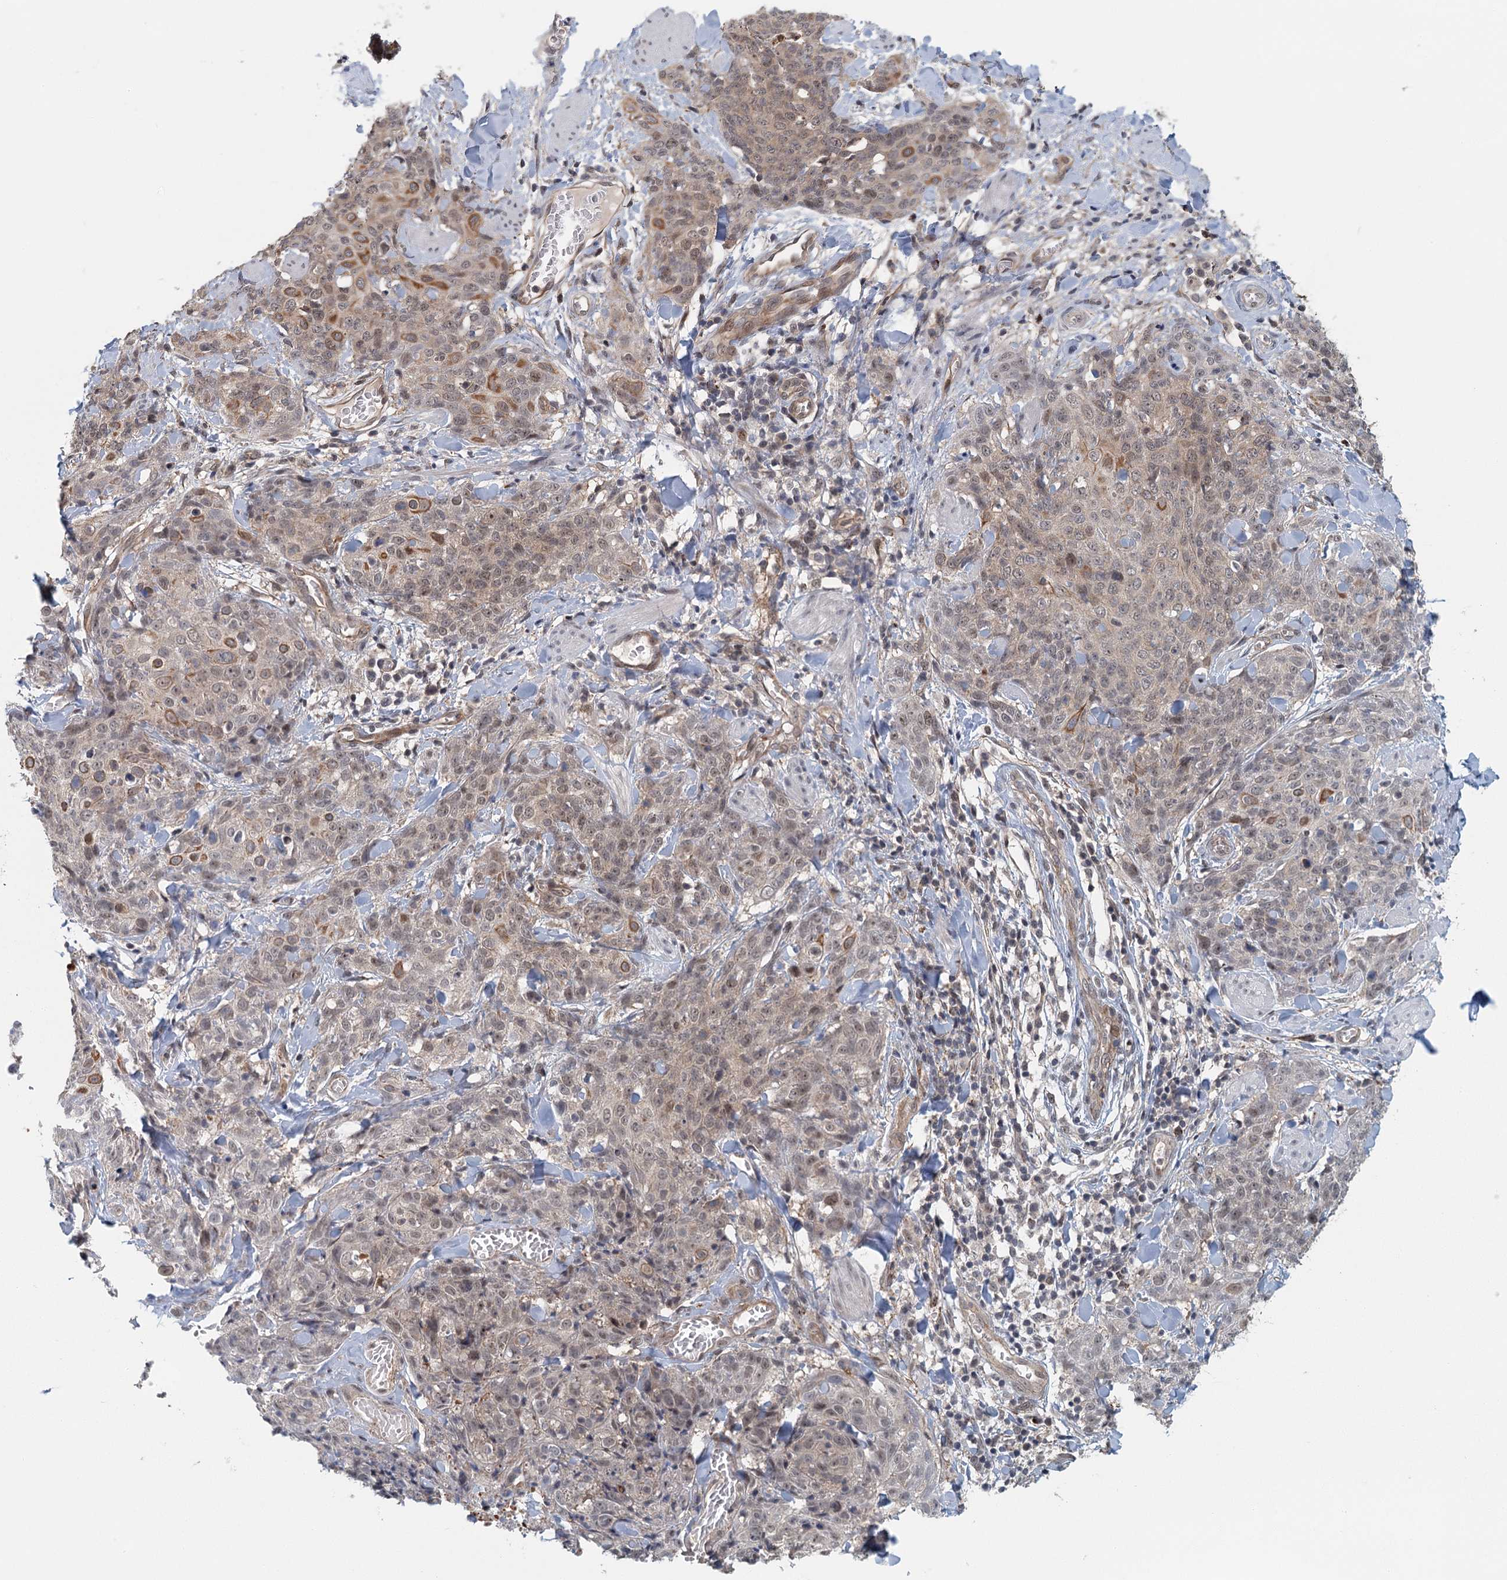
{"staining": {"intensity": "moderate", "quantity": ">75%", "location": "cytoplasmic/membranous,nuclear"}, "tissue": "skin cancer", "cell_type": "Tumor cells", "image_type": "cancer", "snomed": [{"axis": "morphology", "description": "Squamous cell carcinoma, NOS"}, {"axis": "topography", "description": "Skin"}, {"axis": "topography", "description": "Vulva"}], "caption": "Tumor cells display medium levels of moderate cytoplasmic/membranous and nuclear positivity in approximately >75% of cells in human squamous cell carcinoma (skin).", "gene": "TAS2R42", "patient": {"sex": "female", "age": 85}}